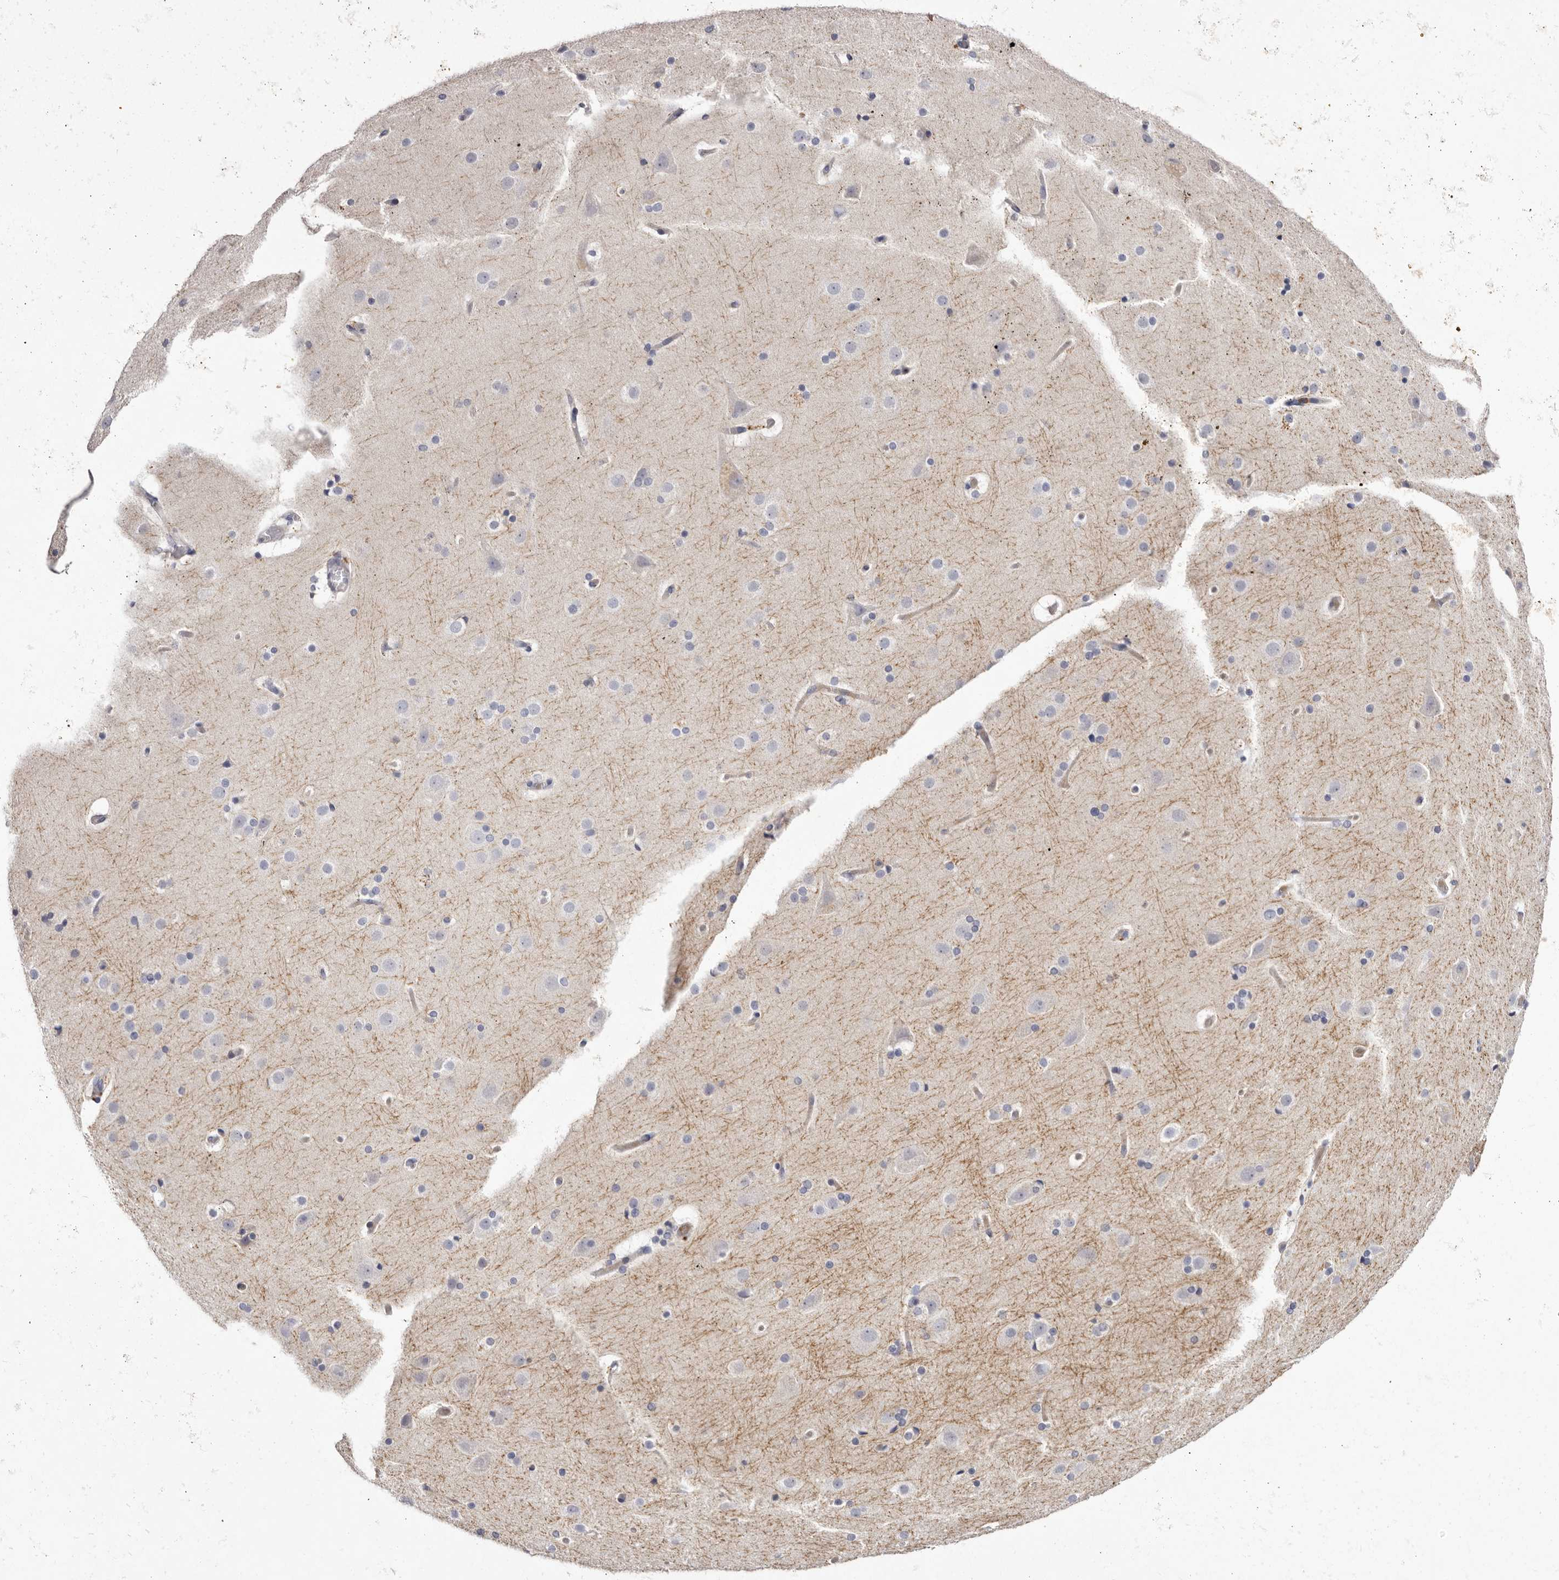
{"staining": {"intensity": "negative", "quantity": "none", "location": "none"}, "tissue": "cerebral cortex", "cell_type": "Endothelial cells", "image_type": "normal", "snomed": [{"axis": "morphology", "description": "Normal tissue, NOS"}, {"axis": "topography", "description": "Cerebral cortex"}], "caption": "Unremarkable cerebral cortex was stained to show a protein in brown. There is no significant staining in endothelial cells. The staining is performed using DAB (3,3'-diaminobenzidine) brown chromogen with nuclei counter-stained in using hematoxylin.", "gene": "S1PR5", "patient": {"sex": "male", "age": 57}}